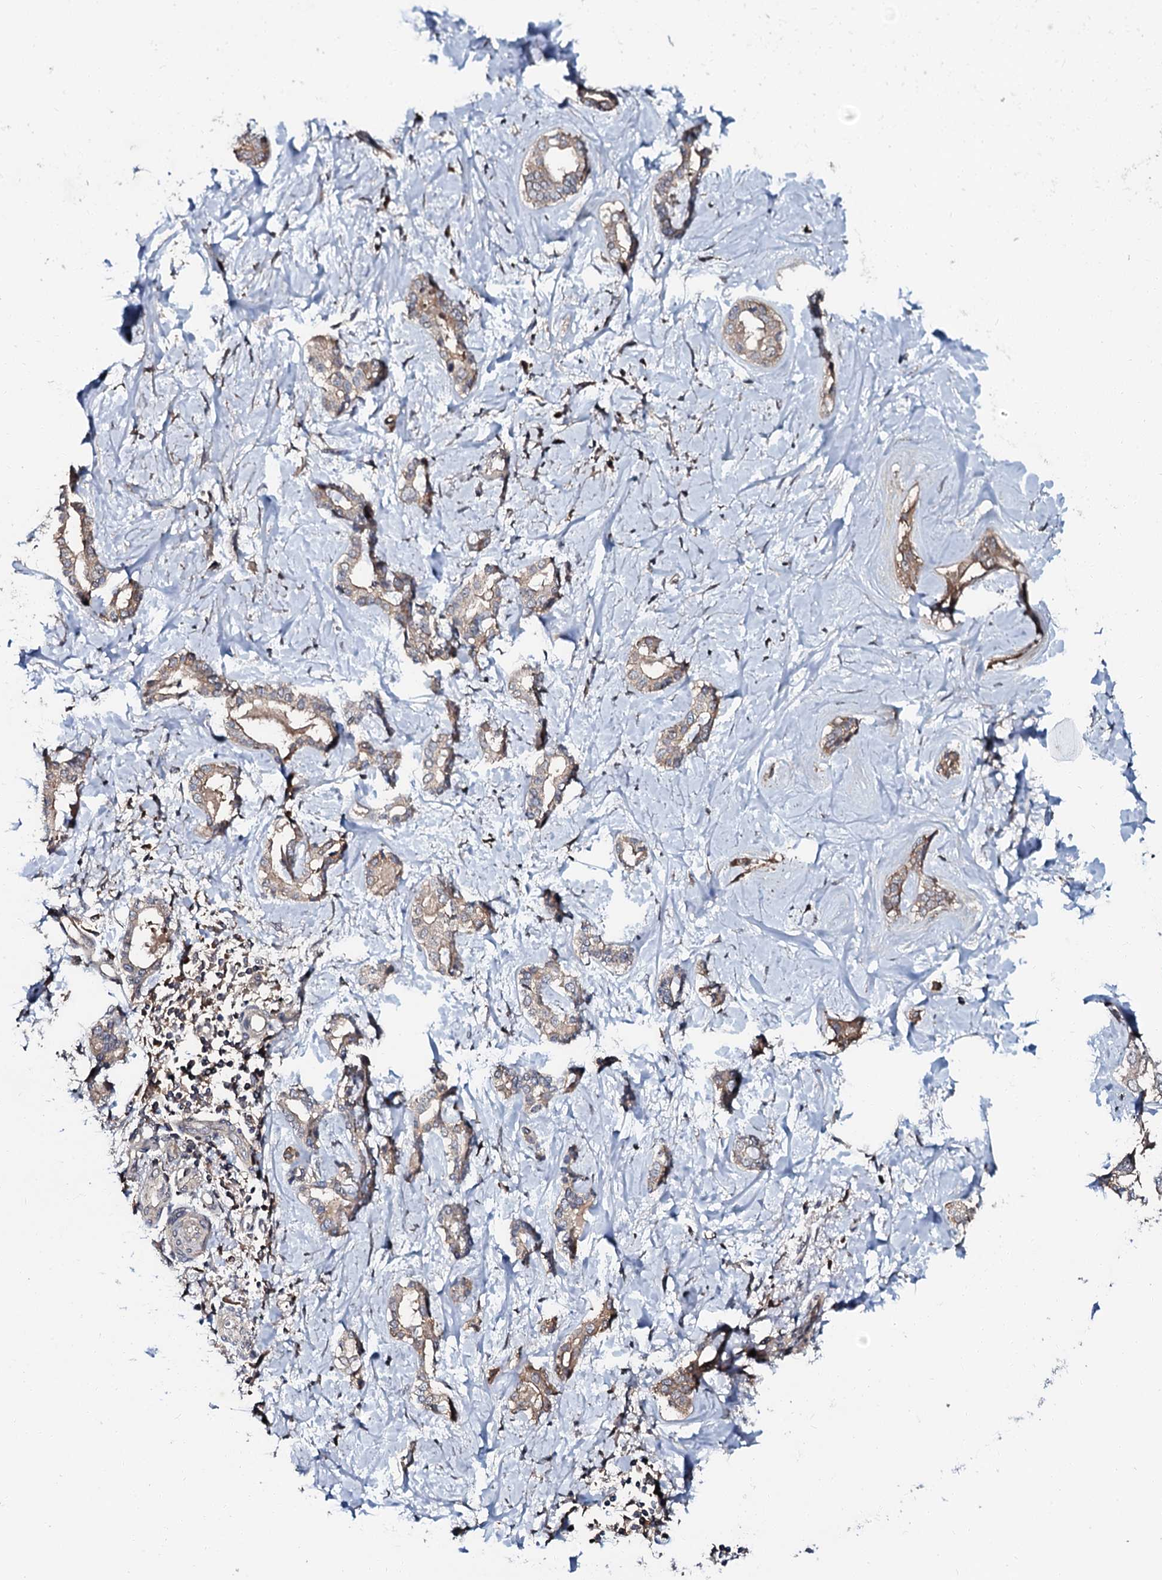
{"staining": {"intensity": "weak", "quantity": "25%-75%", "location": "cytoplasmic/membranous"}, "tissue": "liver cancer", "cell_type": "Tumor cells", "image_type": "cancer", "snomed": [{"axis": "morphology", "description": "Carcinoma, Hepatocellular, NOS"}, {"axis": "topography", "description": "Liver"}], "caption": "There is low levels of weak cytoplasmic/membranous positivity in tumor cells of liver hepatocellular carcinoma, as demonstrated by immunohistochemical staining (brown color).", "gene": "N4BP1", "patient": {"sex": "female", "age": 73}}